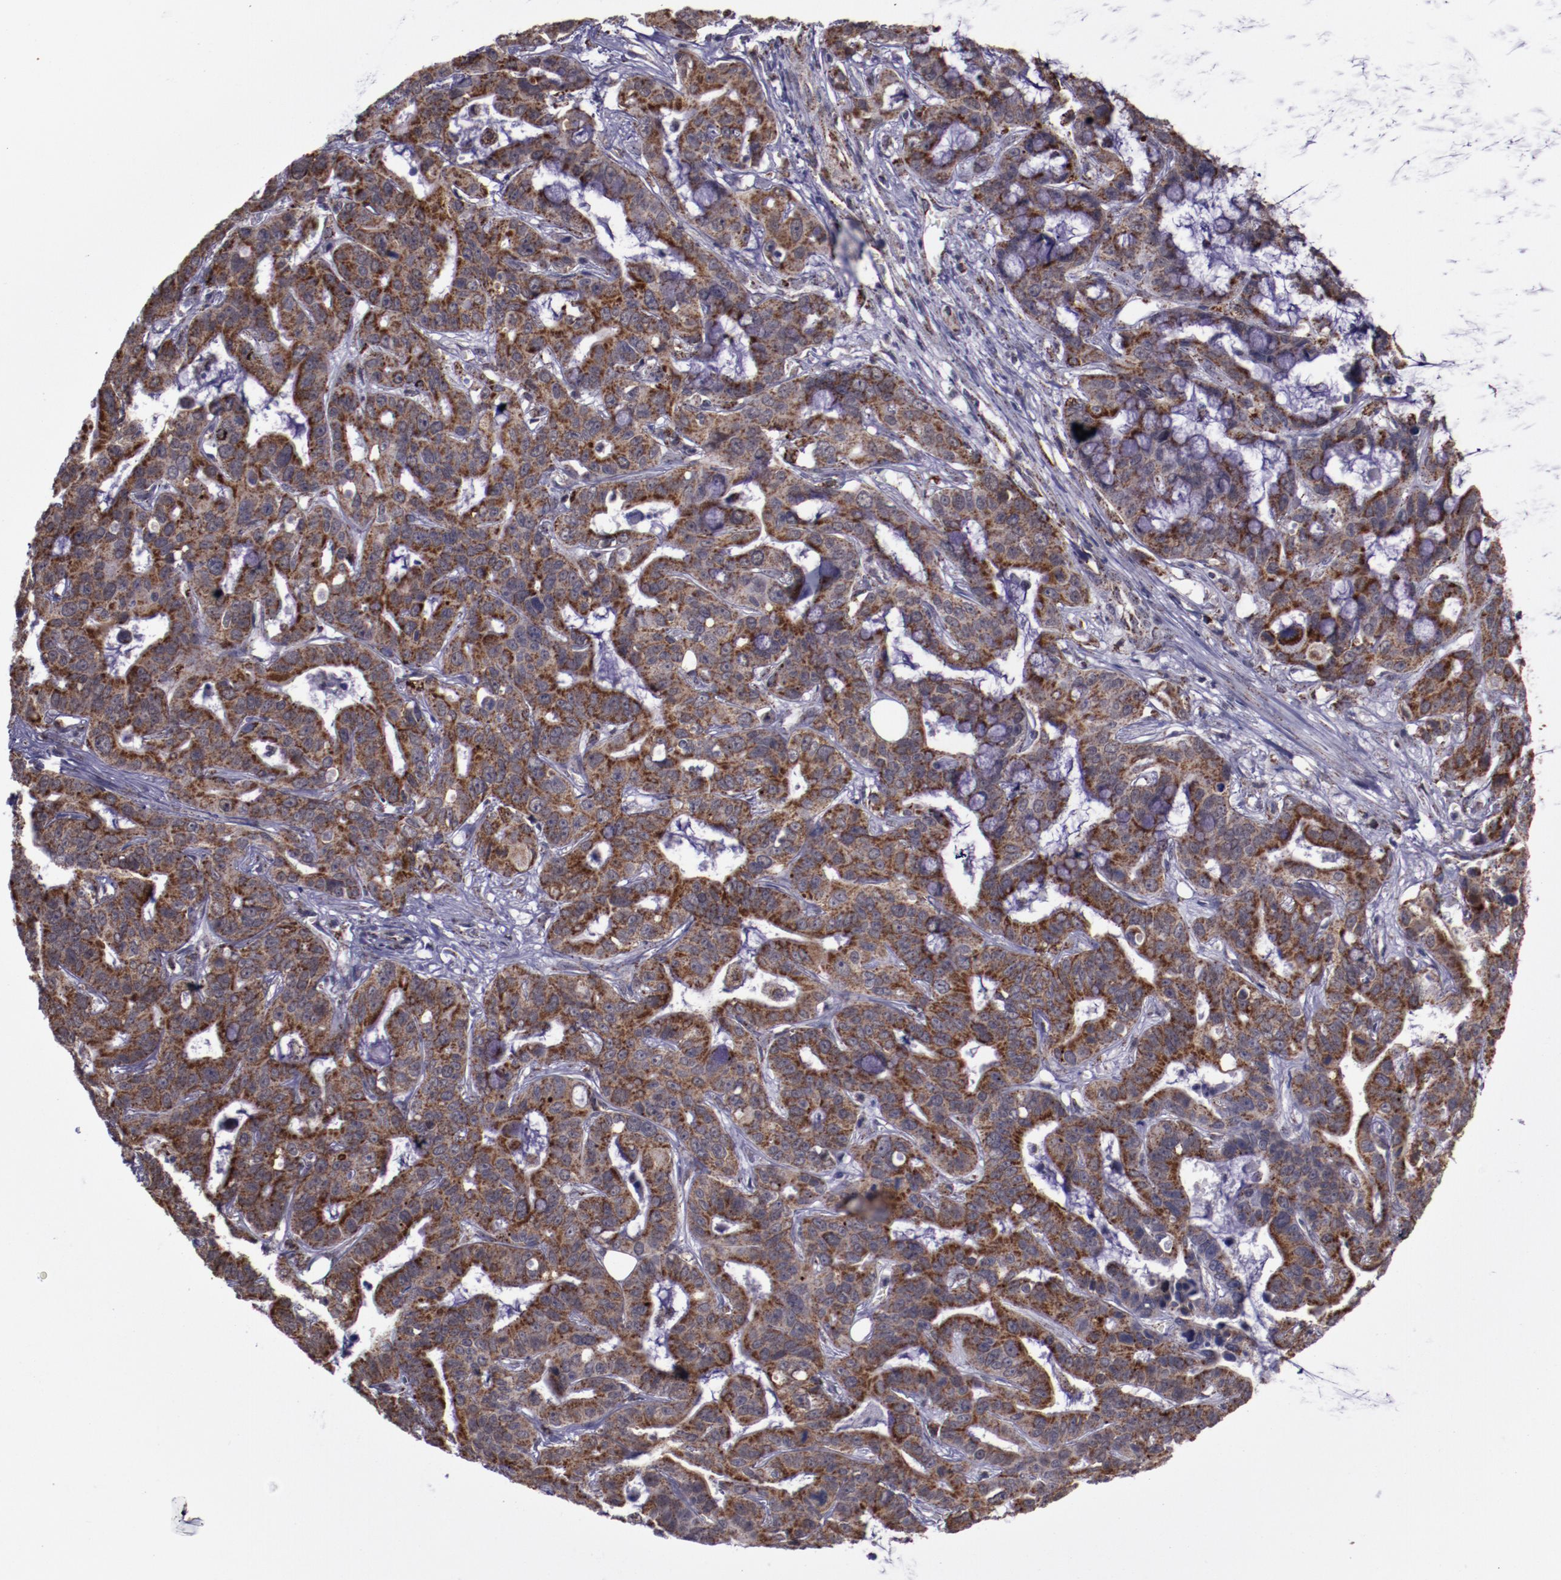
{"staining": {"intensity": "moderate", "quantity": ">75%", "location": "cytoplasmic/membranous"}, "tissue": "liver cancer", "cell_type": "Tumor cells", "image_type": "cancer", "snomed": [{"axis": "morphology", "description": "Cholangiocarcinoma"}, {"axis": "topography", "description": "Liver"}], "caption": "Liver cancer stained for a protein (brown) displays moderate cytoplasmic/membranous positive expression in about >75% of tumor cells.", "gene": "LONP1", "patient": {"sex": "female", "age": 65}}